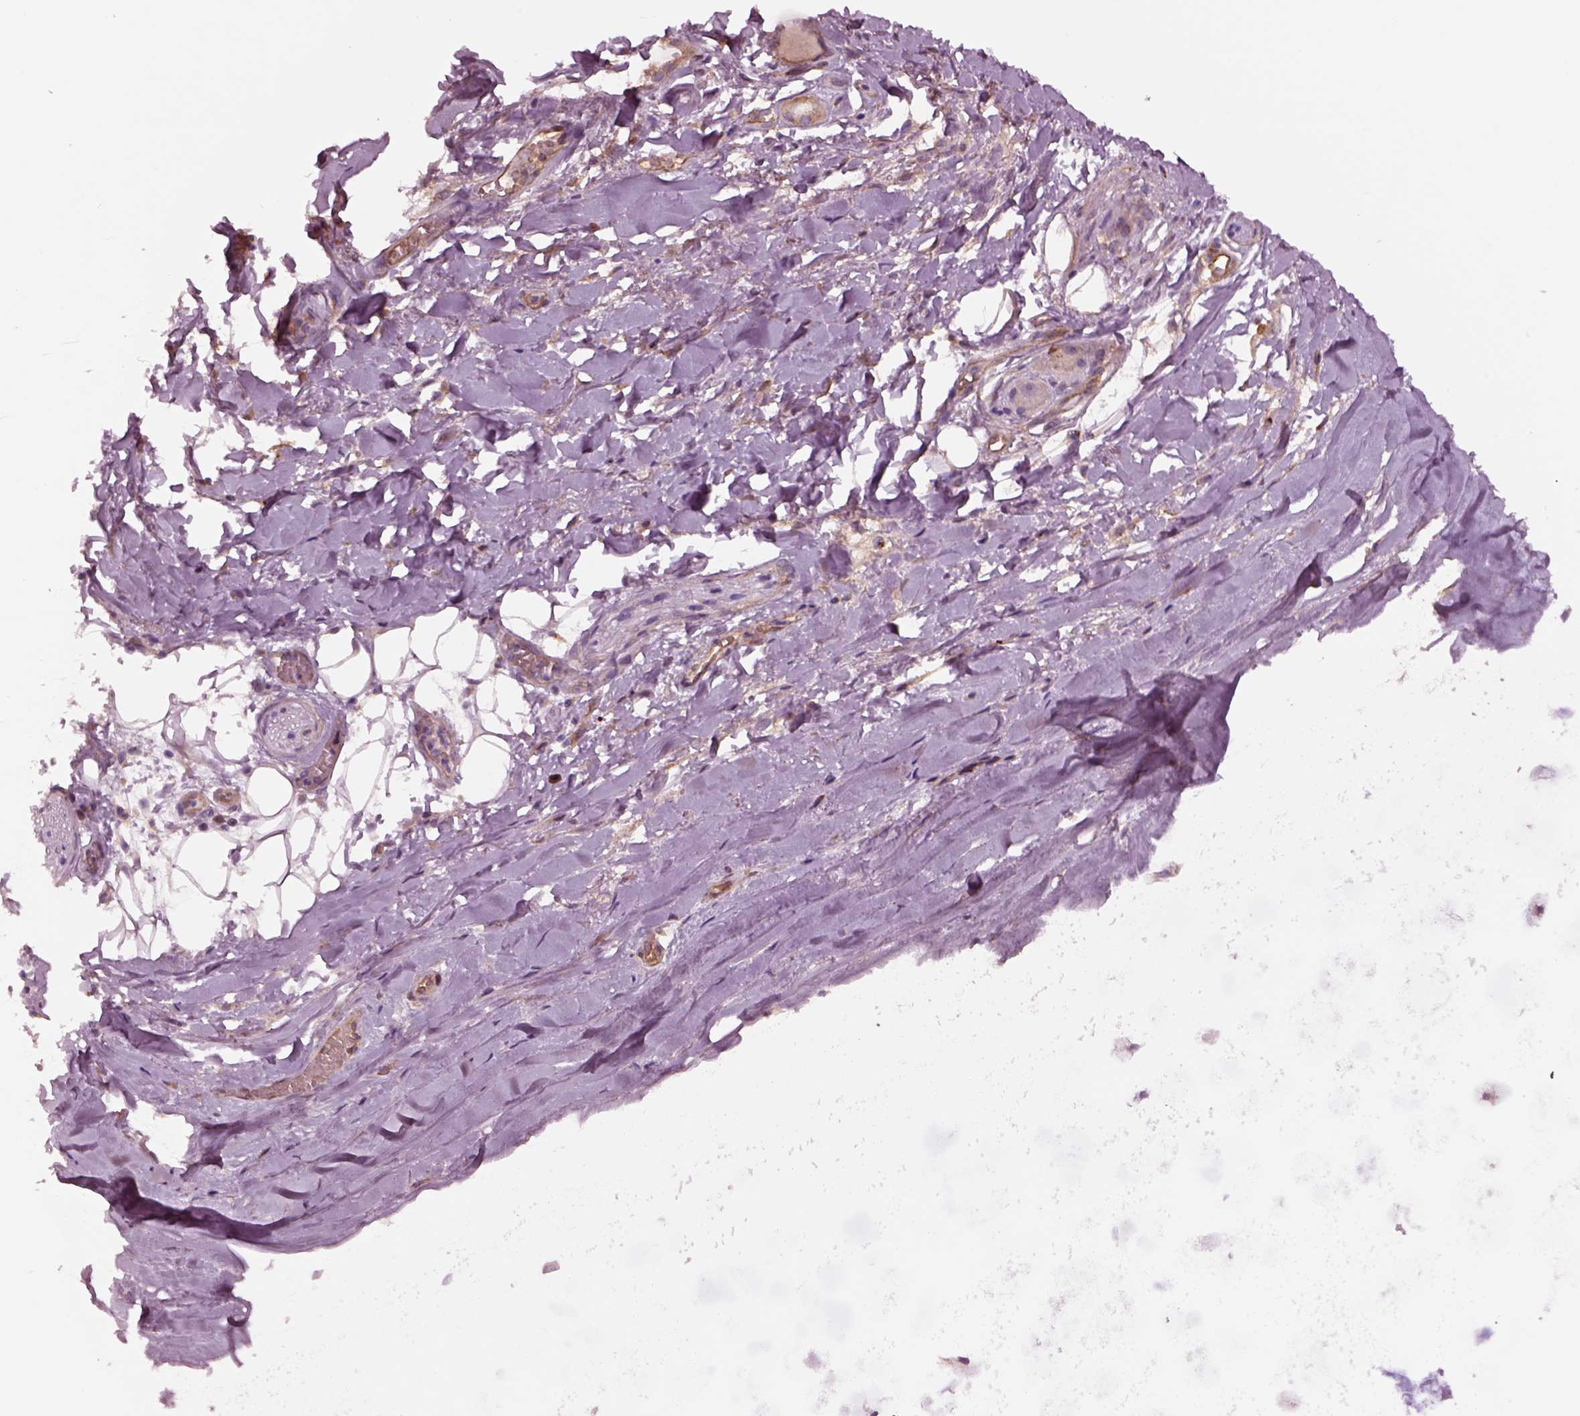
{"staining": {"intensity": "negative", "quantity": "none", "location": "none"}, "tissue": "adipose tissue", "cell_type": "Adipocytes", "image_type": "normal", "snomed": [{"axis": "morphology", "description": "Normal tissue, NOS"}, {"axis": "topography", "description": "Cartilage tissue"}, {"axis": "topography", "description": "Nasopharynx"}, {"axis": "topography", "description": "Thyroid gland"}], "caption": "Immunohistochemistry (IHC) photomicrograph of unremarkable adipose tissue stained for a protein (brown), which exhibits no expression in adipocytes.", "gene": "HTR1B", "patient": {"sex": "male", "age": 63}}